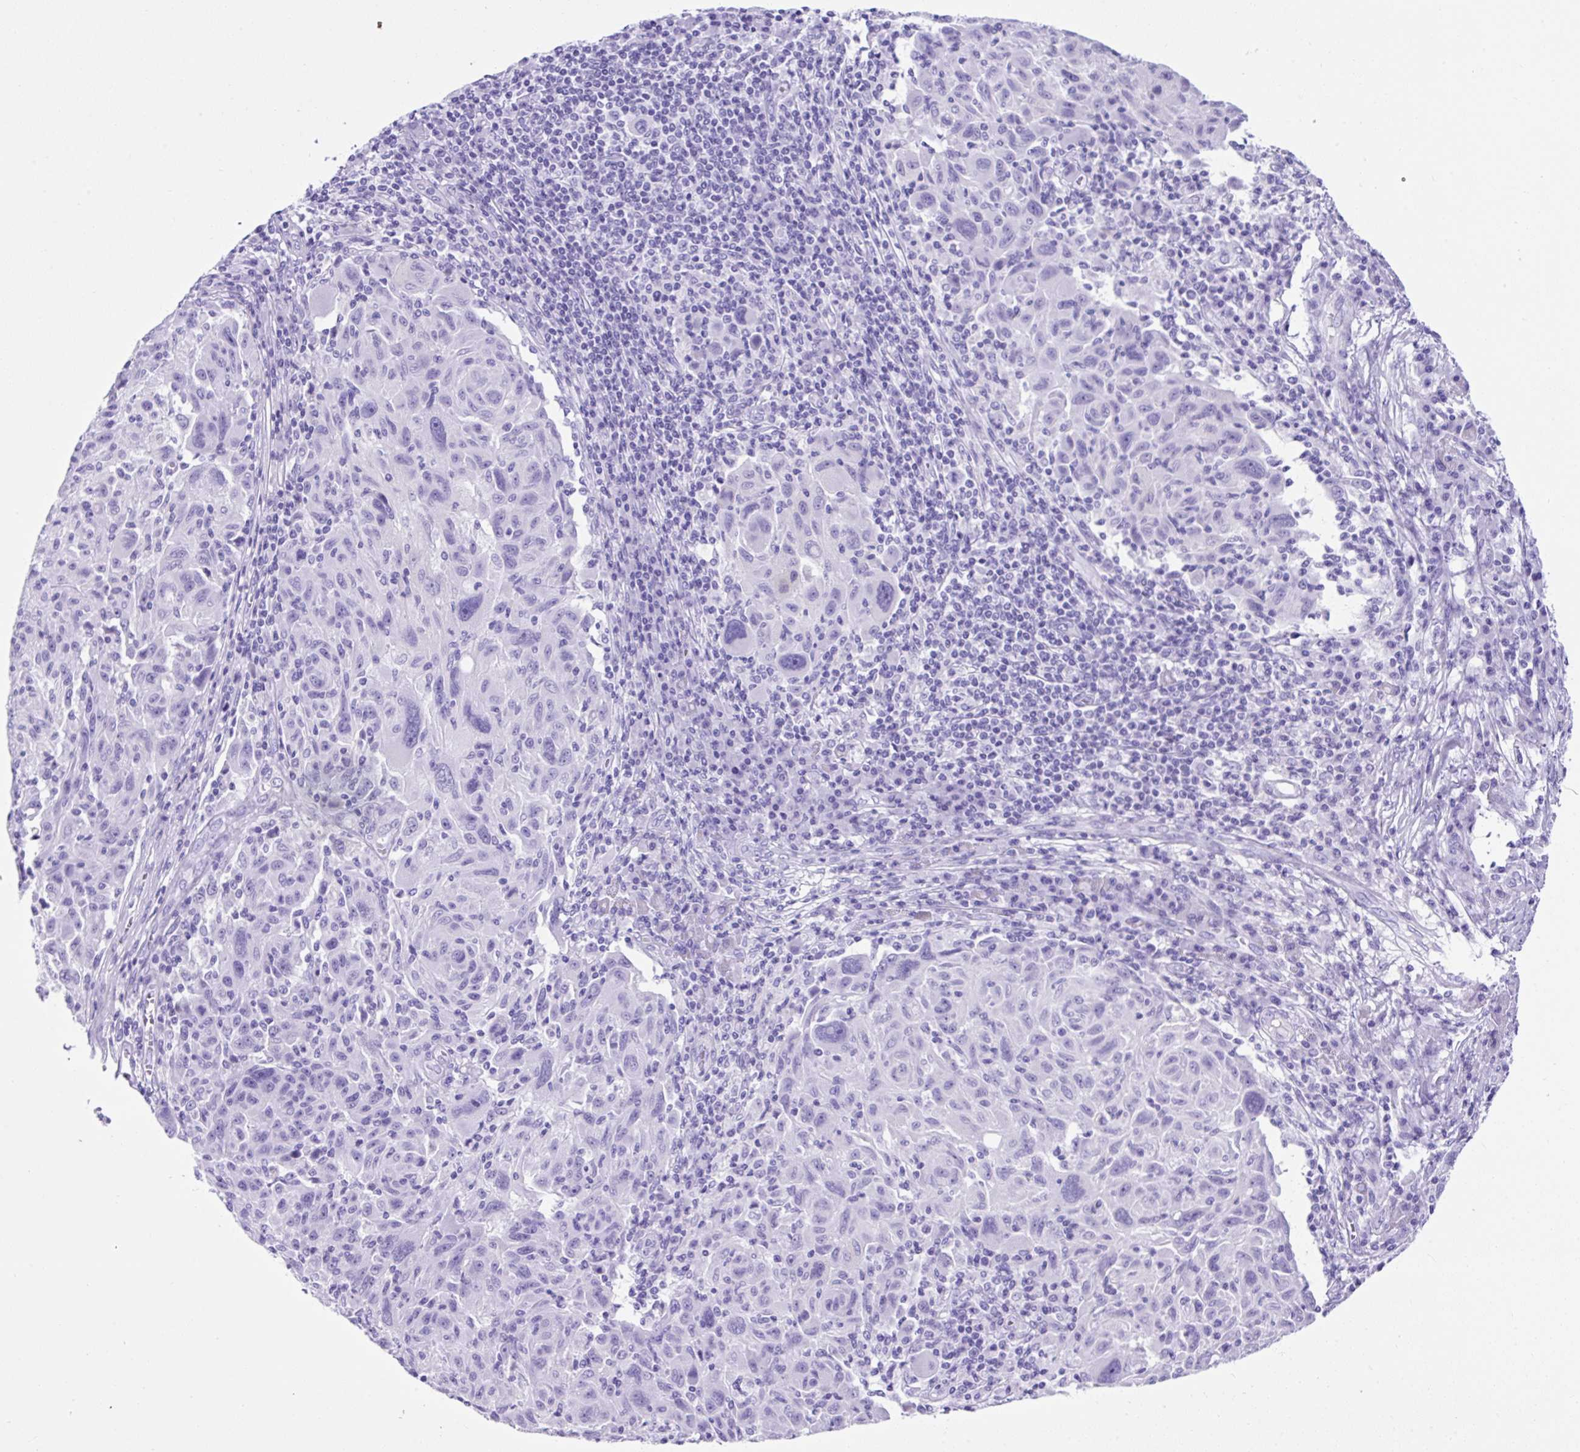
{"staining": {"intensity": "negative", "quantity": "none", "location": "none"}, "tissue": "melanoma", "cell_type": "Tumor cells", "image_type": "cancer", "snomed": [{"axis": "morphology", "description": "Malignant melanoma, NOS"}, {"axis": "topography", "description": "Skin"}], "caption": "Immunohistochemistry (IHC) image of human melanoma stained for a protein (brown), which demonstrates no positivity in tumor cells.", "gene": "KRT12", "patient": {"sex": "male", "age": 53}}